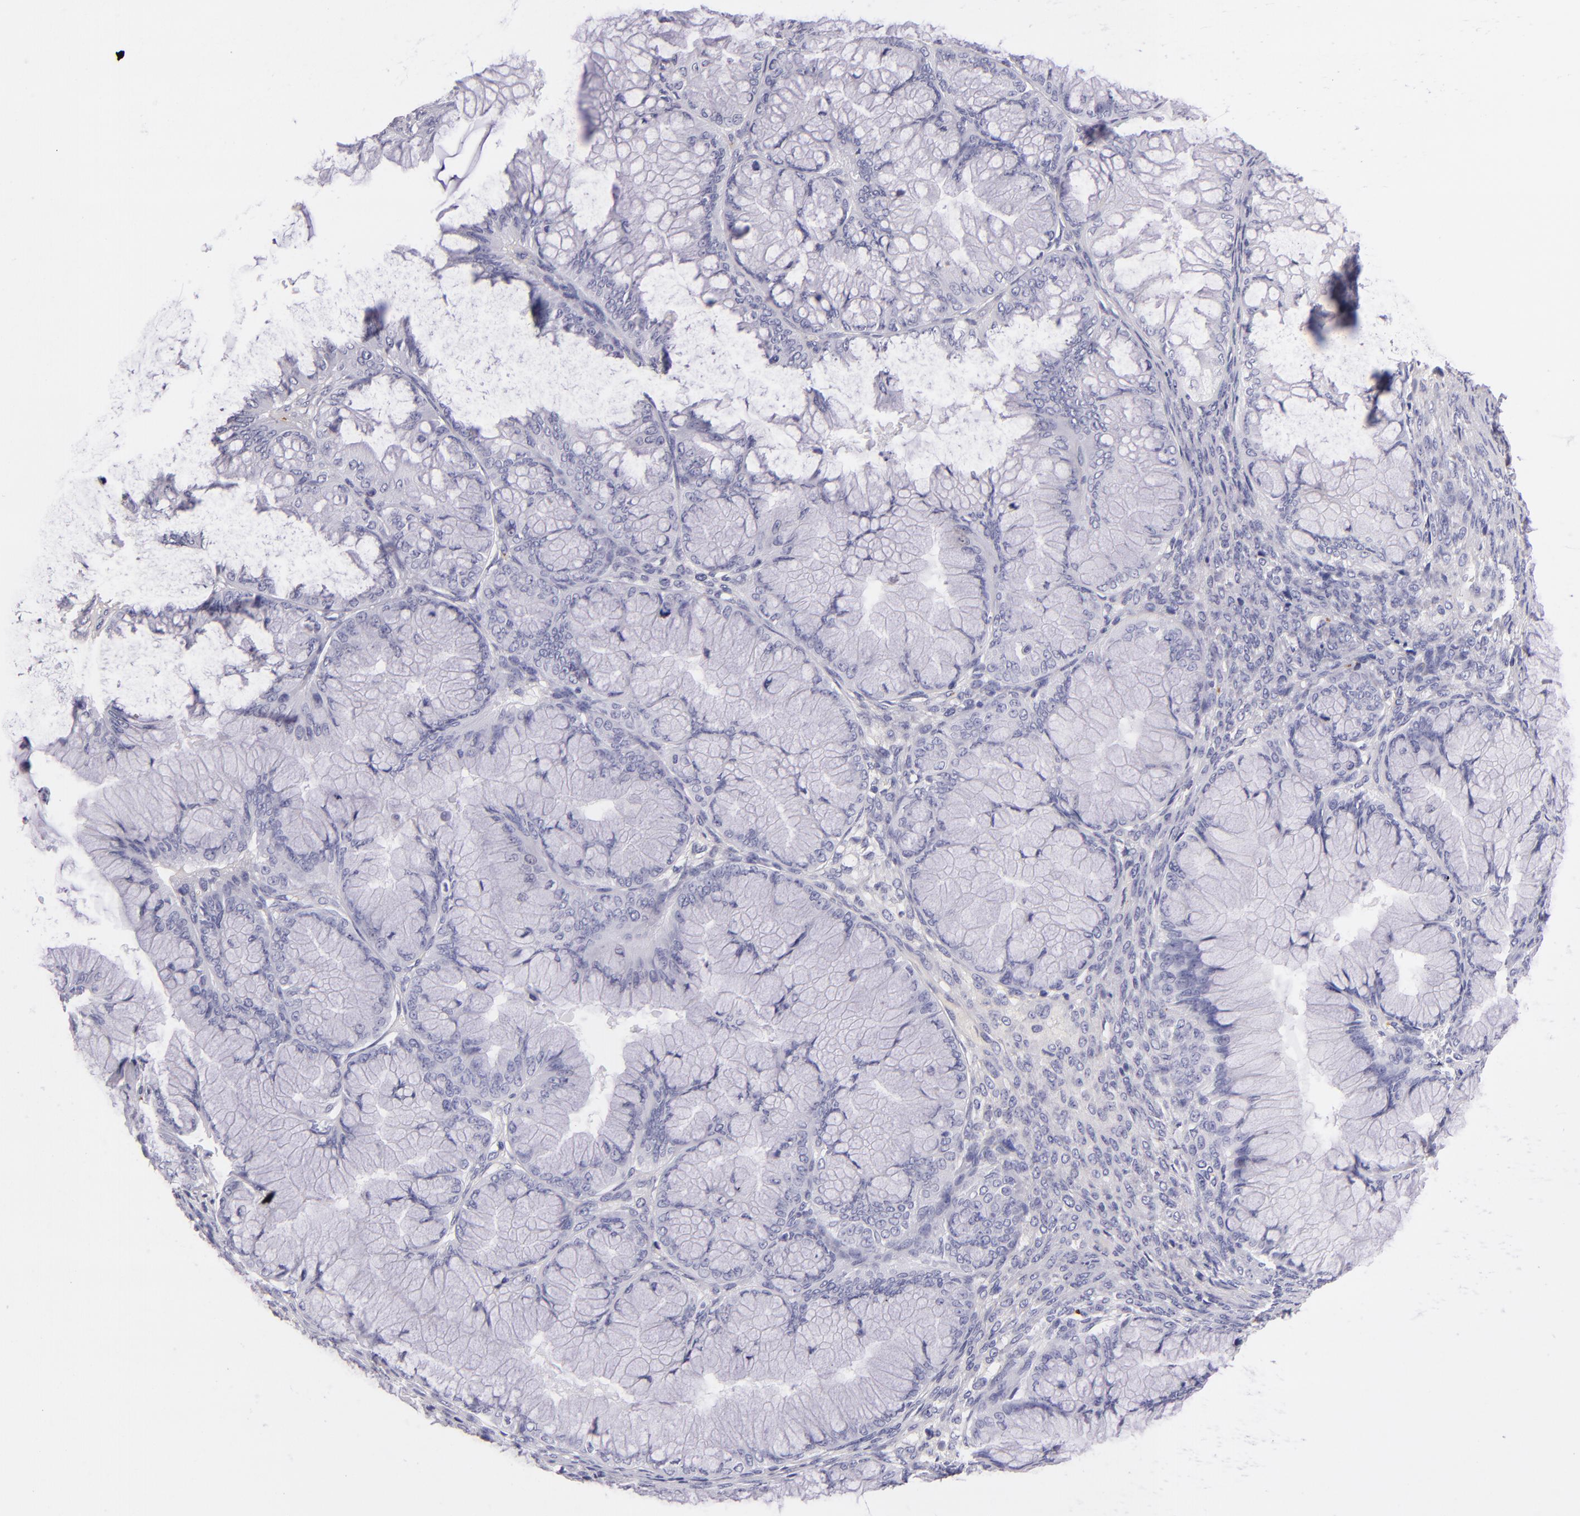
{"staining": {"intensity": "negative", "quantity": "none", "location": "none"}, "tissue": "ovarian cancer", "cell_type": "Tumor cells", "image_type": "cancer", "snomed": [{"axis": "morphology", "description": "Cystadenocarcinoma, mucinous, NOS"}, {"axis": "topography", "description": "Ovary"}], "caption": "Immunohistochemistry (IHC) of ovarian mucinous cystadenocarcinoma demonstrates no expression in tumor cells. (Stains: DAB immunohistochemistry (IHC) with hematoxylin counter stain, Microscopy: brightfield microscopy at high magnification).", "gene": "GP1BA", "patient": {"sex": "female", "age": 63}}